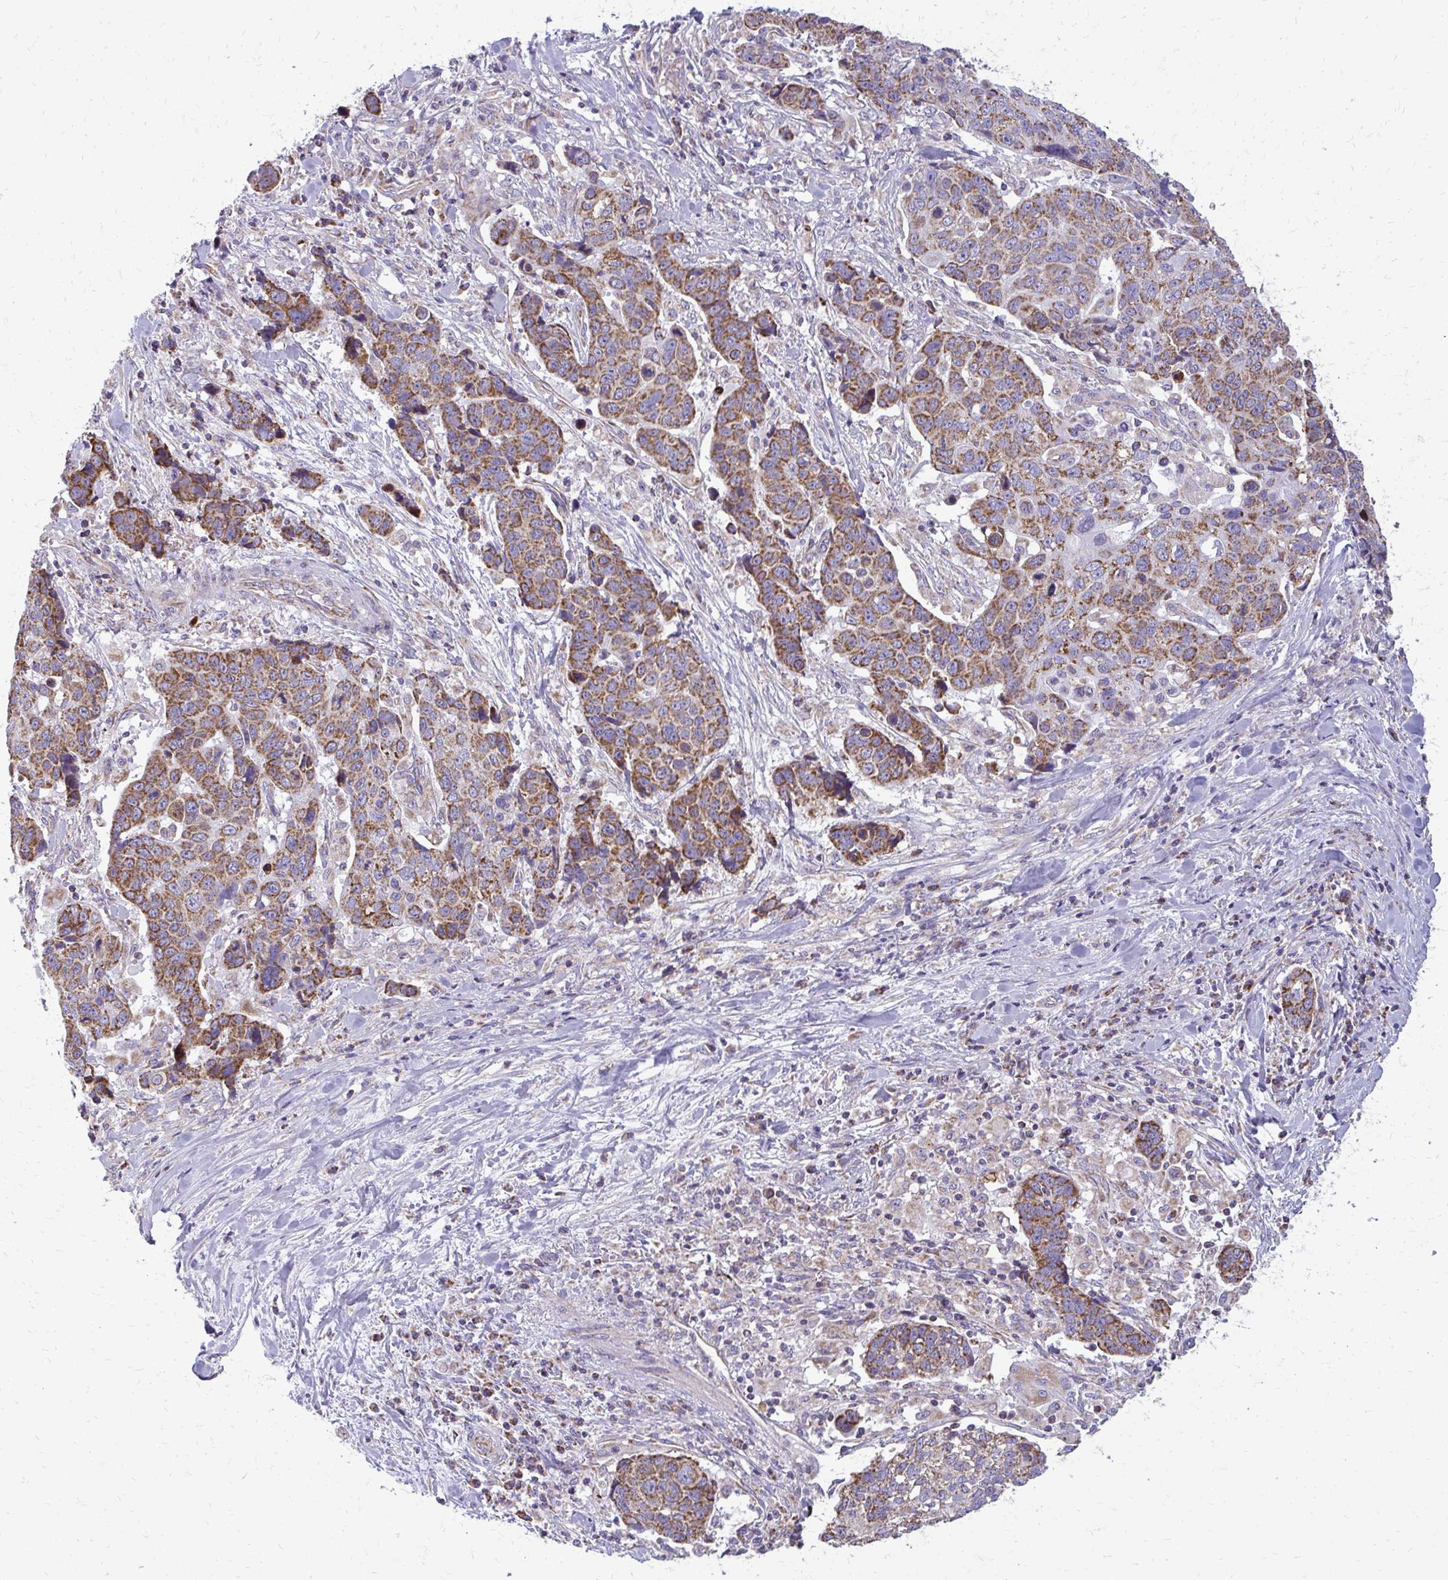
{"staining": {"intensity": "strong", "quantity": ">75%", "location": "cytoplasmic/membranous"}, "tissue": "lung cancer", "cell_type": "Tumor cells", "image_type": "cancer", "snomed": [{"axis": "morphology", "description": "Squamous cell carcinoma, NOS"}, {"axis": "topography", "description": "Lymph node"}, {"axis": "topography", "description": "Lung"}], "caption": "Squamous cell carcinoma (lung) stained with a protein marker shows strong staining in tumor cells.", "gene": "IFIT1", "patient": {"sex": "male", "age": 61}}